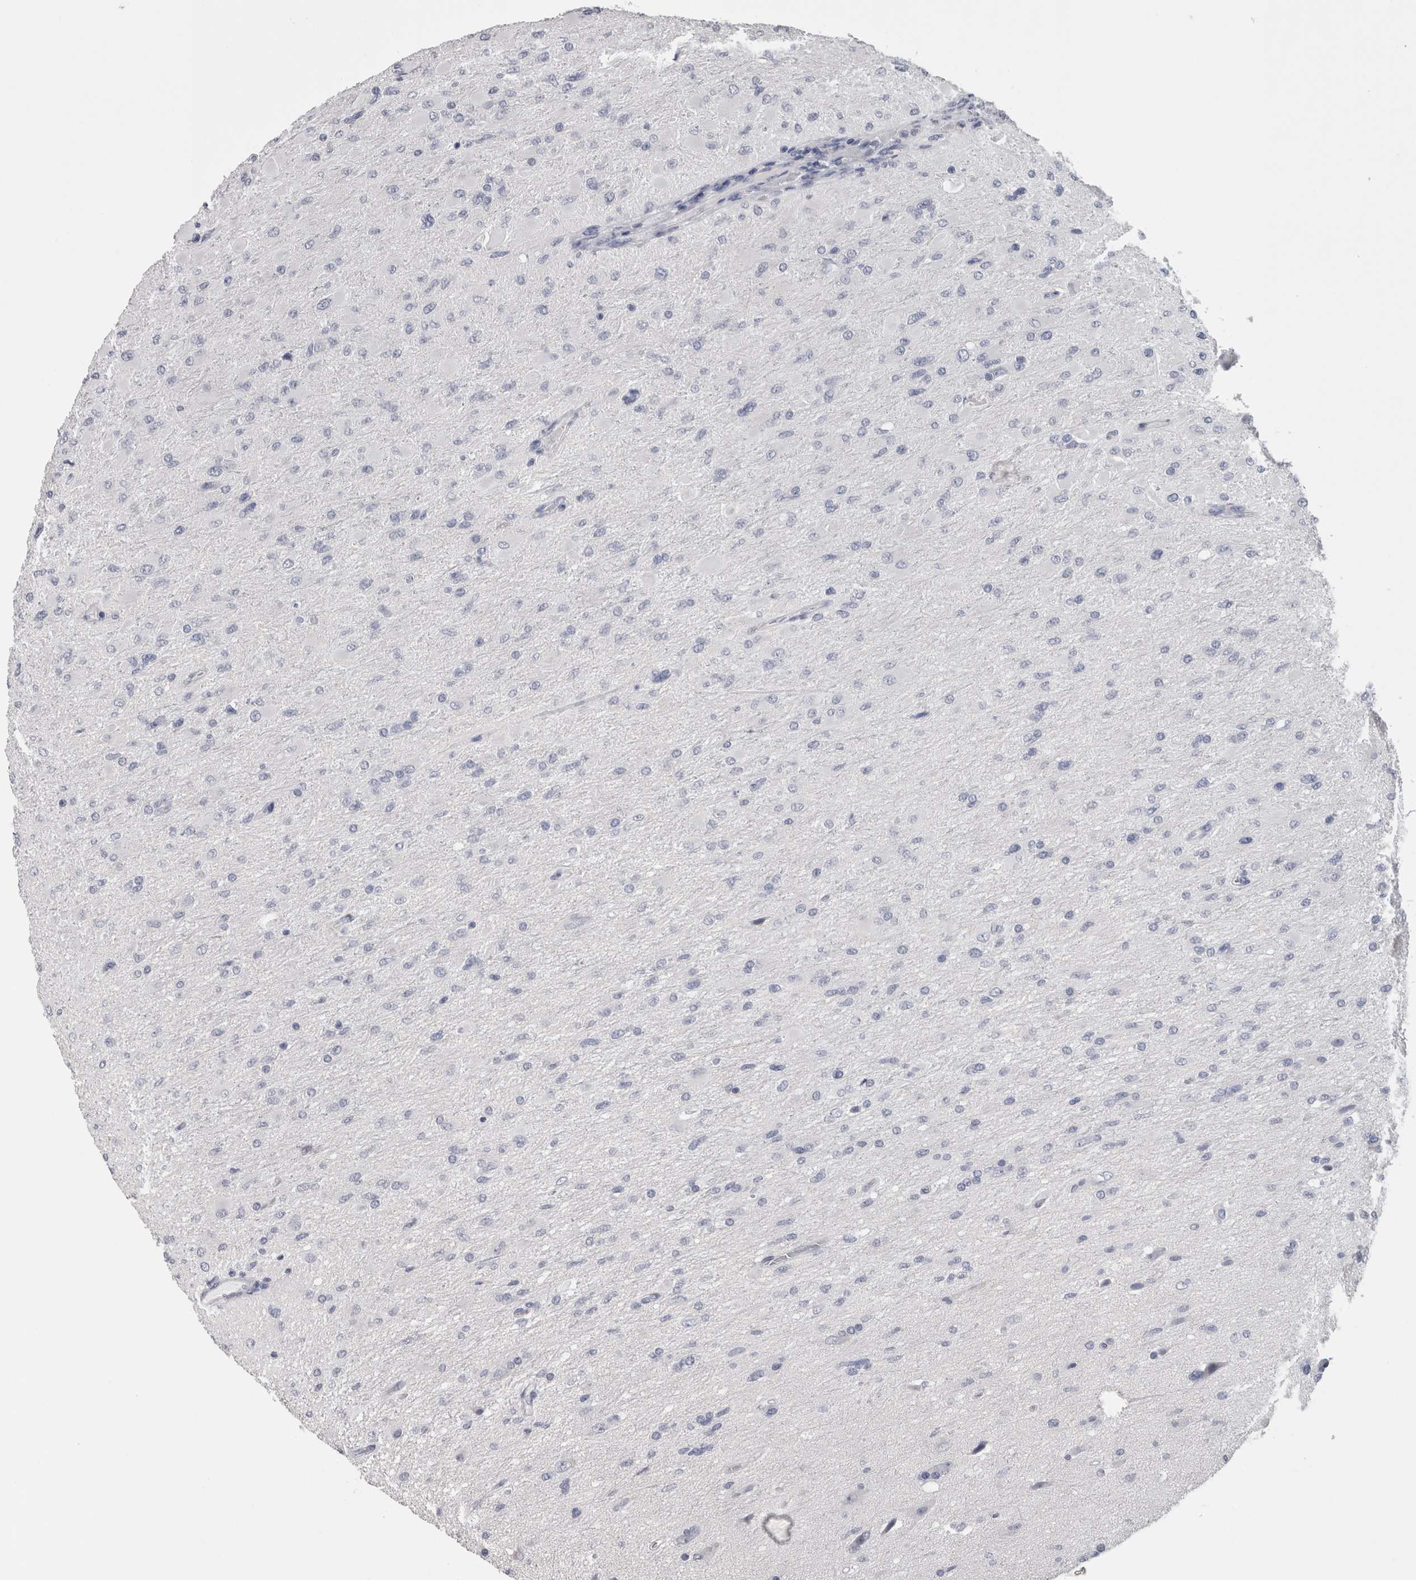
{"staining": {"intensity": "negative", "quantity": "none", "location": "none"}, "tissue": "glioma", "cell_type": "Tumor cells", "image_type": "cancer", "snomed": [{"axis": "morphology", "description": "Glioma, malignant, High grade"}, {"axis": "topography", "description": "Cerebral cortex"}], "caption": "Tumor cells are negative for brown protein staining in malignant glioma (high-grade).", "gene": "CA8", "patient": {"sex": "female", "age": 36}}